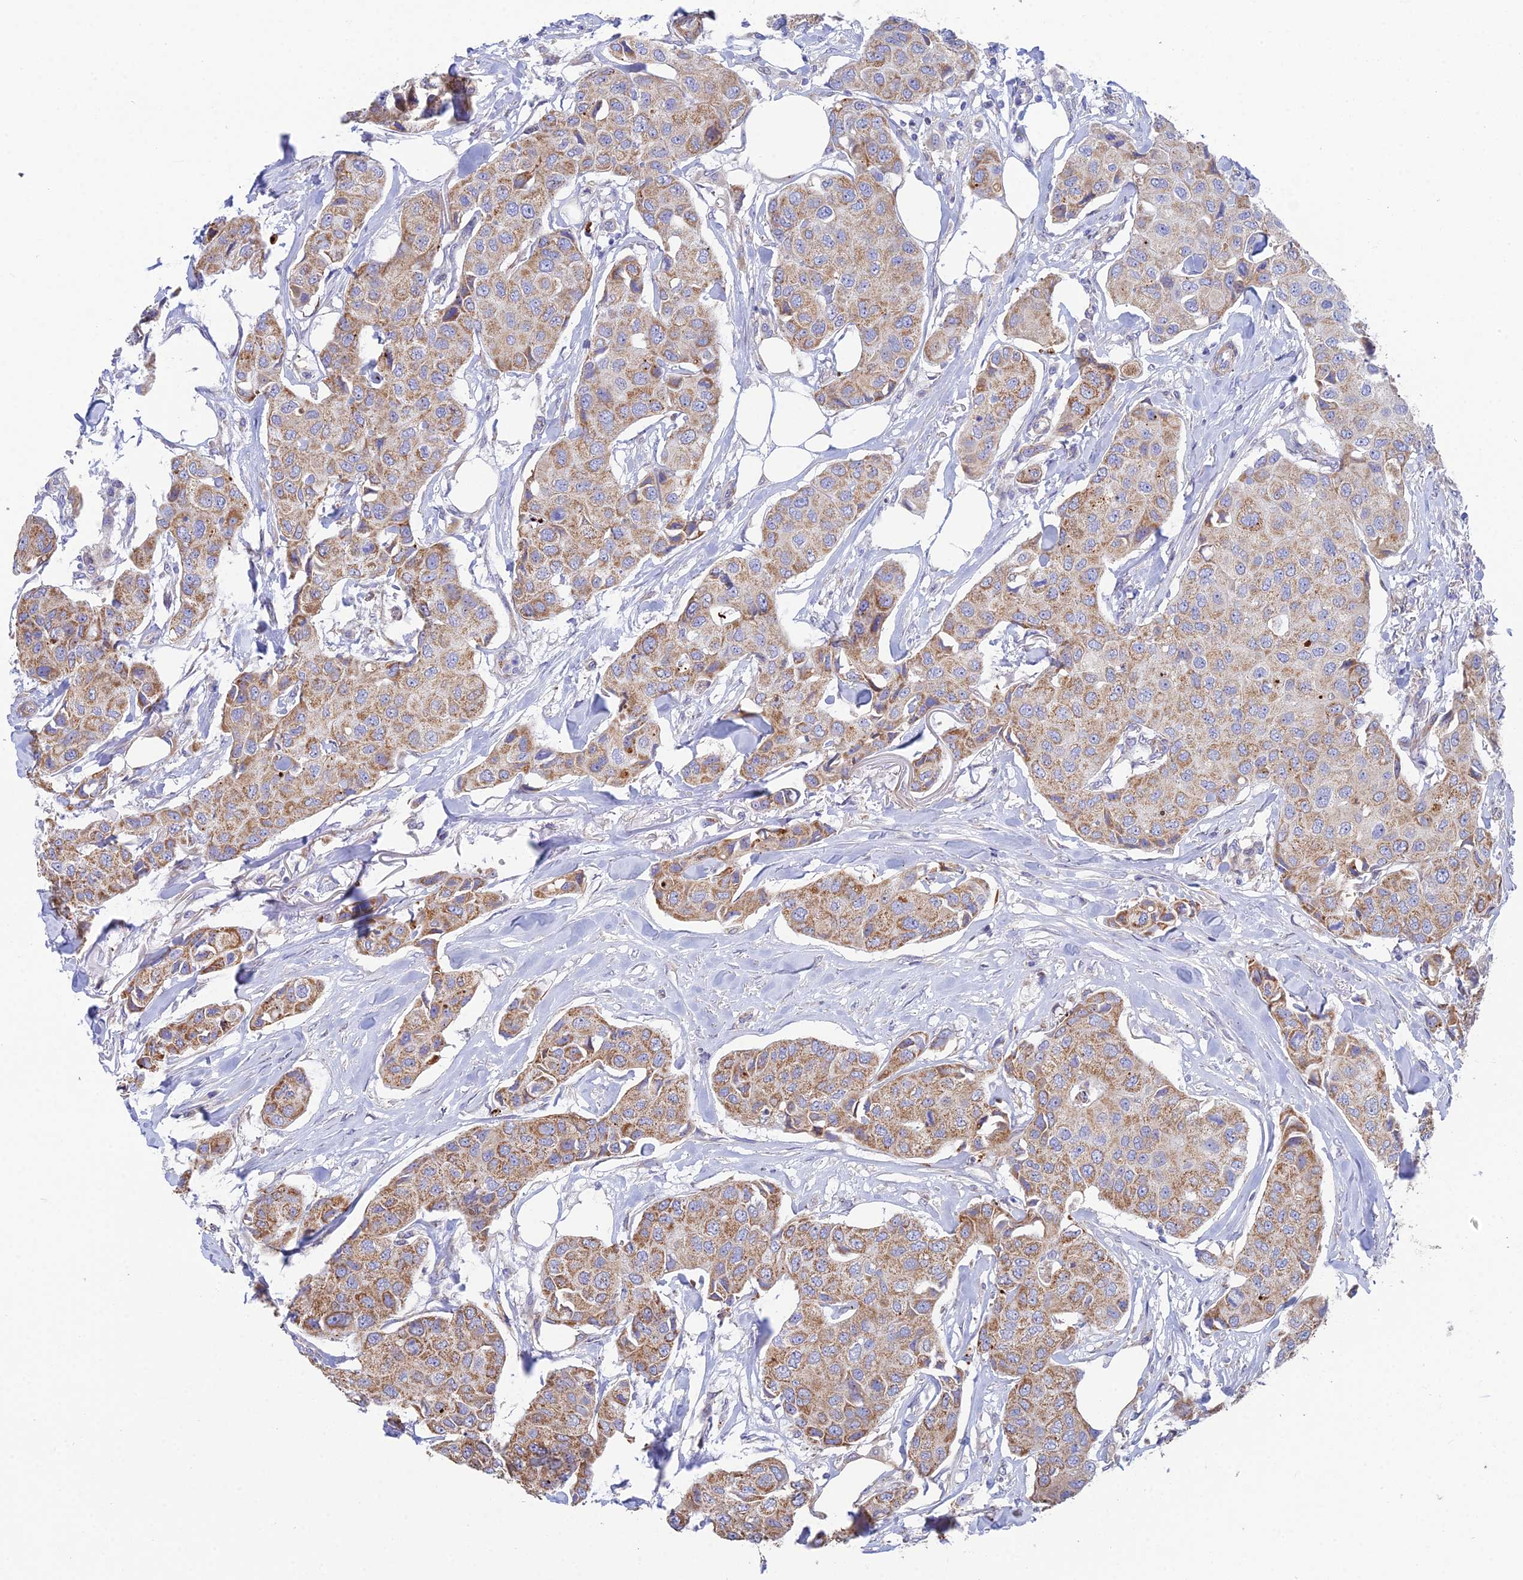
{"staining": {"intensity": "moderate", "quantity": ">75%", "location": "cytoplasmic/membranous"}, "tissue": "breast cancer", "cell_type": "Tumor cells", "image_type": "cancer", "snomed": [{"axis": "morphology", "description": "Duct carcinoma"}, {"axis": "topography", "description": "Breast"}], "caption": "Brown immunohistochemical staining in breast cancer (intraductal carcinoma) displays moderate cytoplasmic/membranous expression in approximately >75% of tumor cells. Ihc stains the protein in brown and the nuclei are stained blue.", "gene": "CSPG4", "patient": {"sex": "female", "age": 80}}